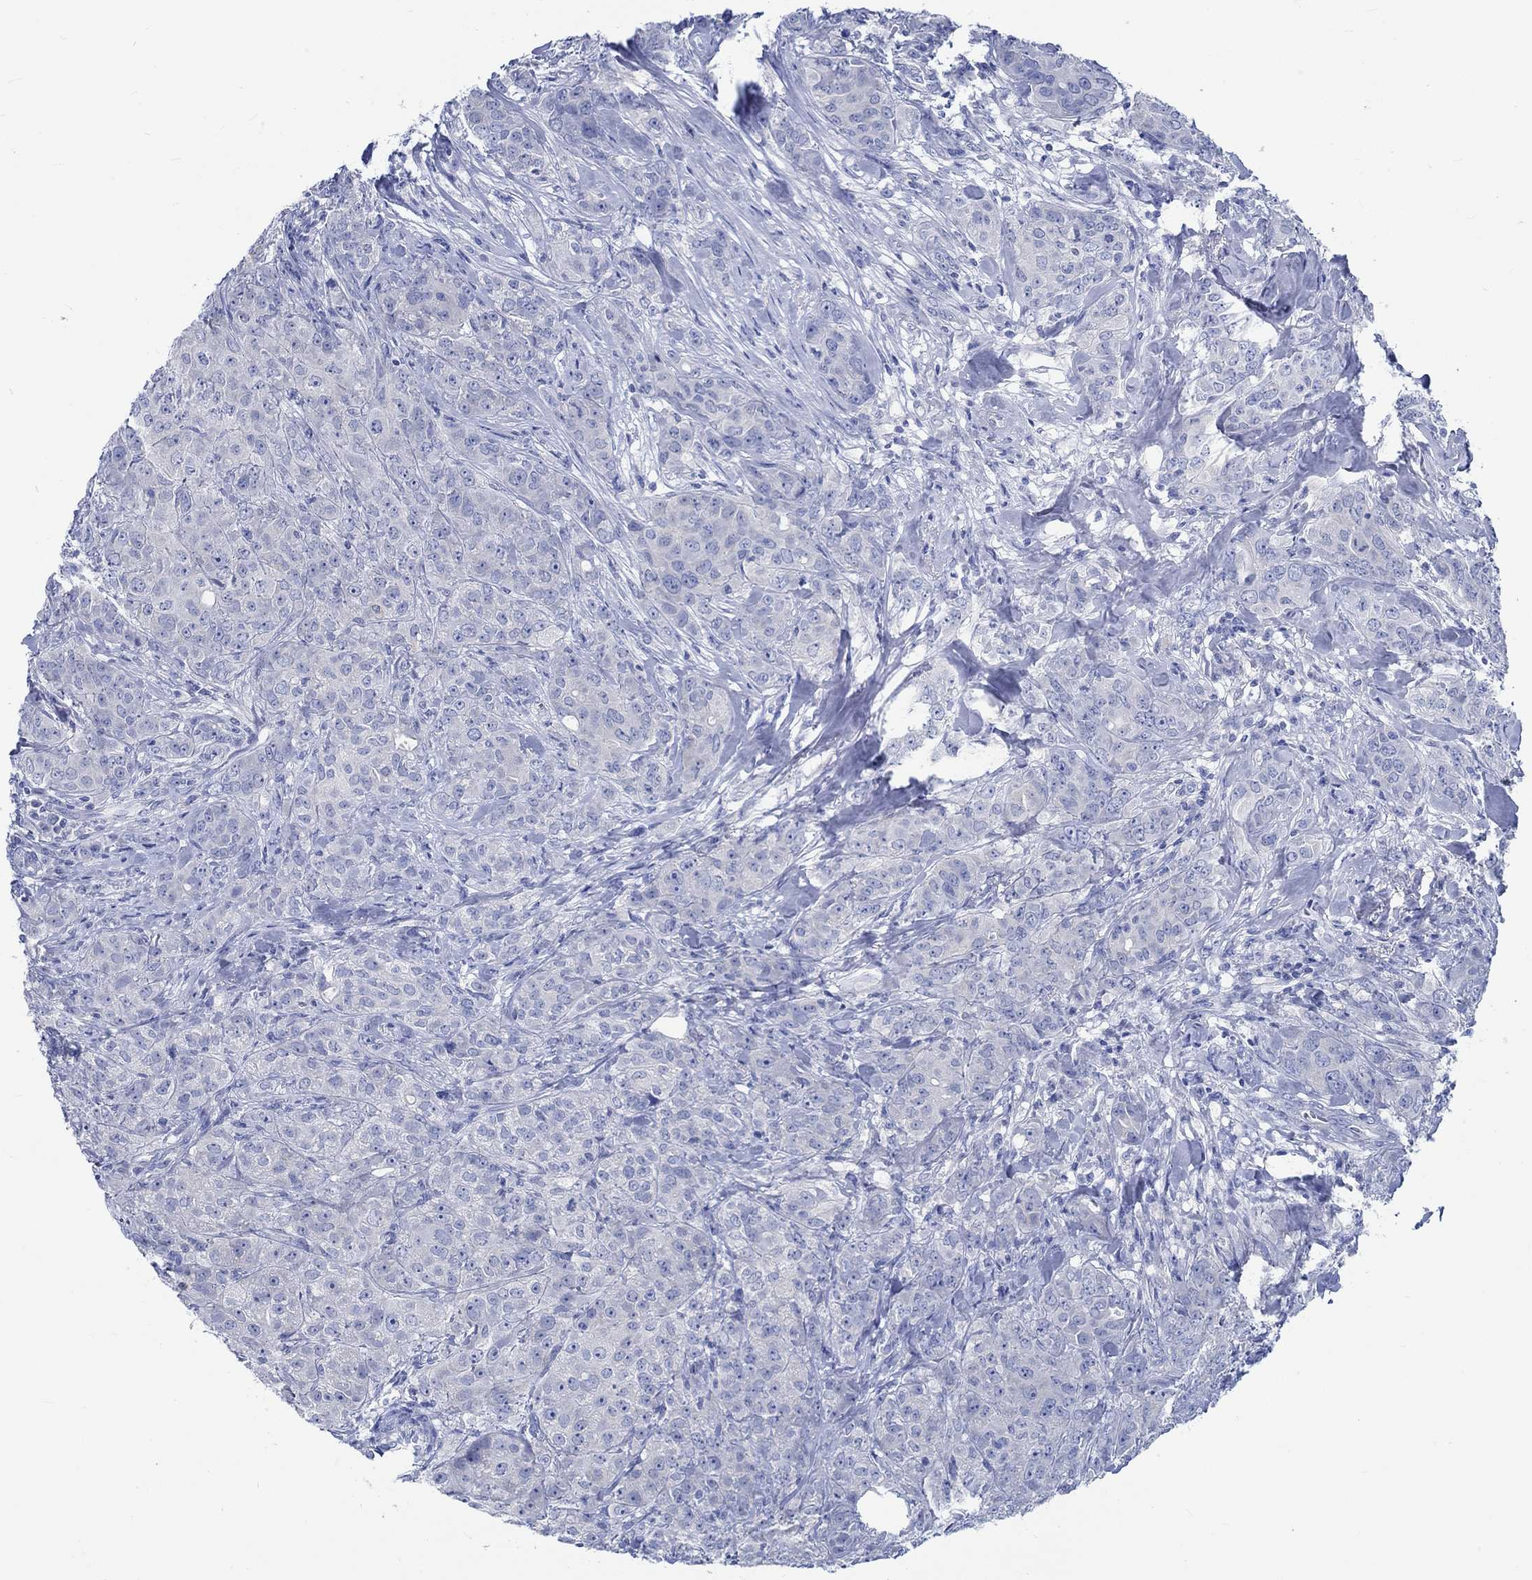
{"staining": {"intensity": "negative", "quantity": "none", "location": "none"}, "tissue": "breast cancer", "cell_type": "Tumor cells", "image_type": "cancer", "snomed": [{"axis": "morphology", "description": "Duct carcinoma"}, {"axis": "topography", "description": "Breast"}], "caption": "Human invasive ductal carcinoma (breast) stained for a protein using immunohistochemistry (IHC) exhibits no positivity in tumor cells.", "gene": "PTPRN2", "patient": {"sex": "female", "age": 43}}